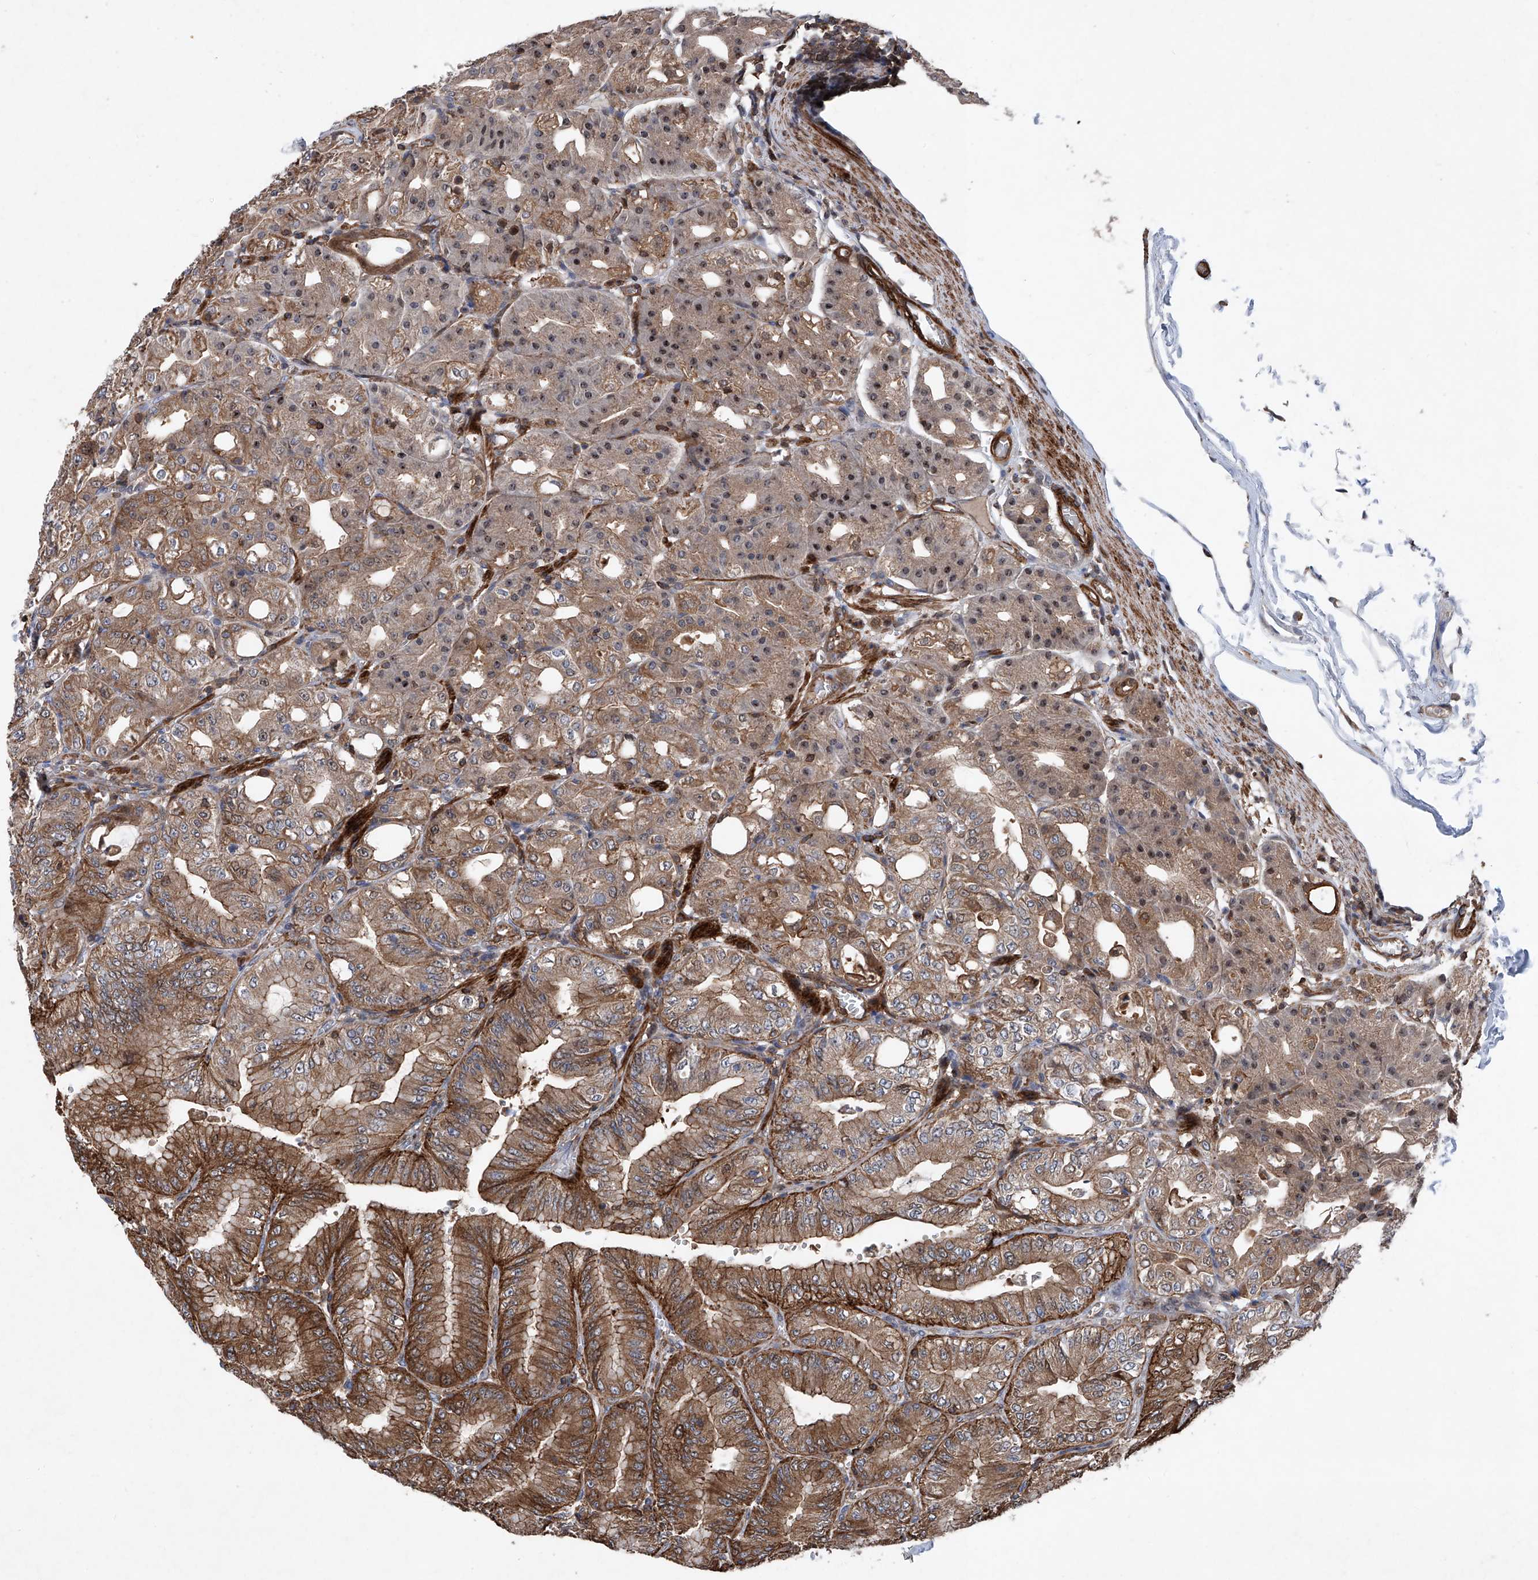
{"staining": {"intensity": "moderate", "quantity": "25%-75%", "location": "cytoplasmic/membranous,nuclear"}, "tissue": "stomach", "cell_type": "Glandular cells", "image_type": "normal", "snomed": [{"axis": "morphology", "description": "Normal tissue, NOS"}, {"axis": "topography", "description": "Stomach, lower"}], "caption": "Protein staining reveals moderate cytoplasmic/membranous,nuclear positivity in approximately 25%-75% of glandular cells in unremarkable stomach.", "gene": "NT5C3A", "patient": {"sex": "male", "age": 71}}